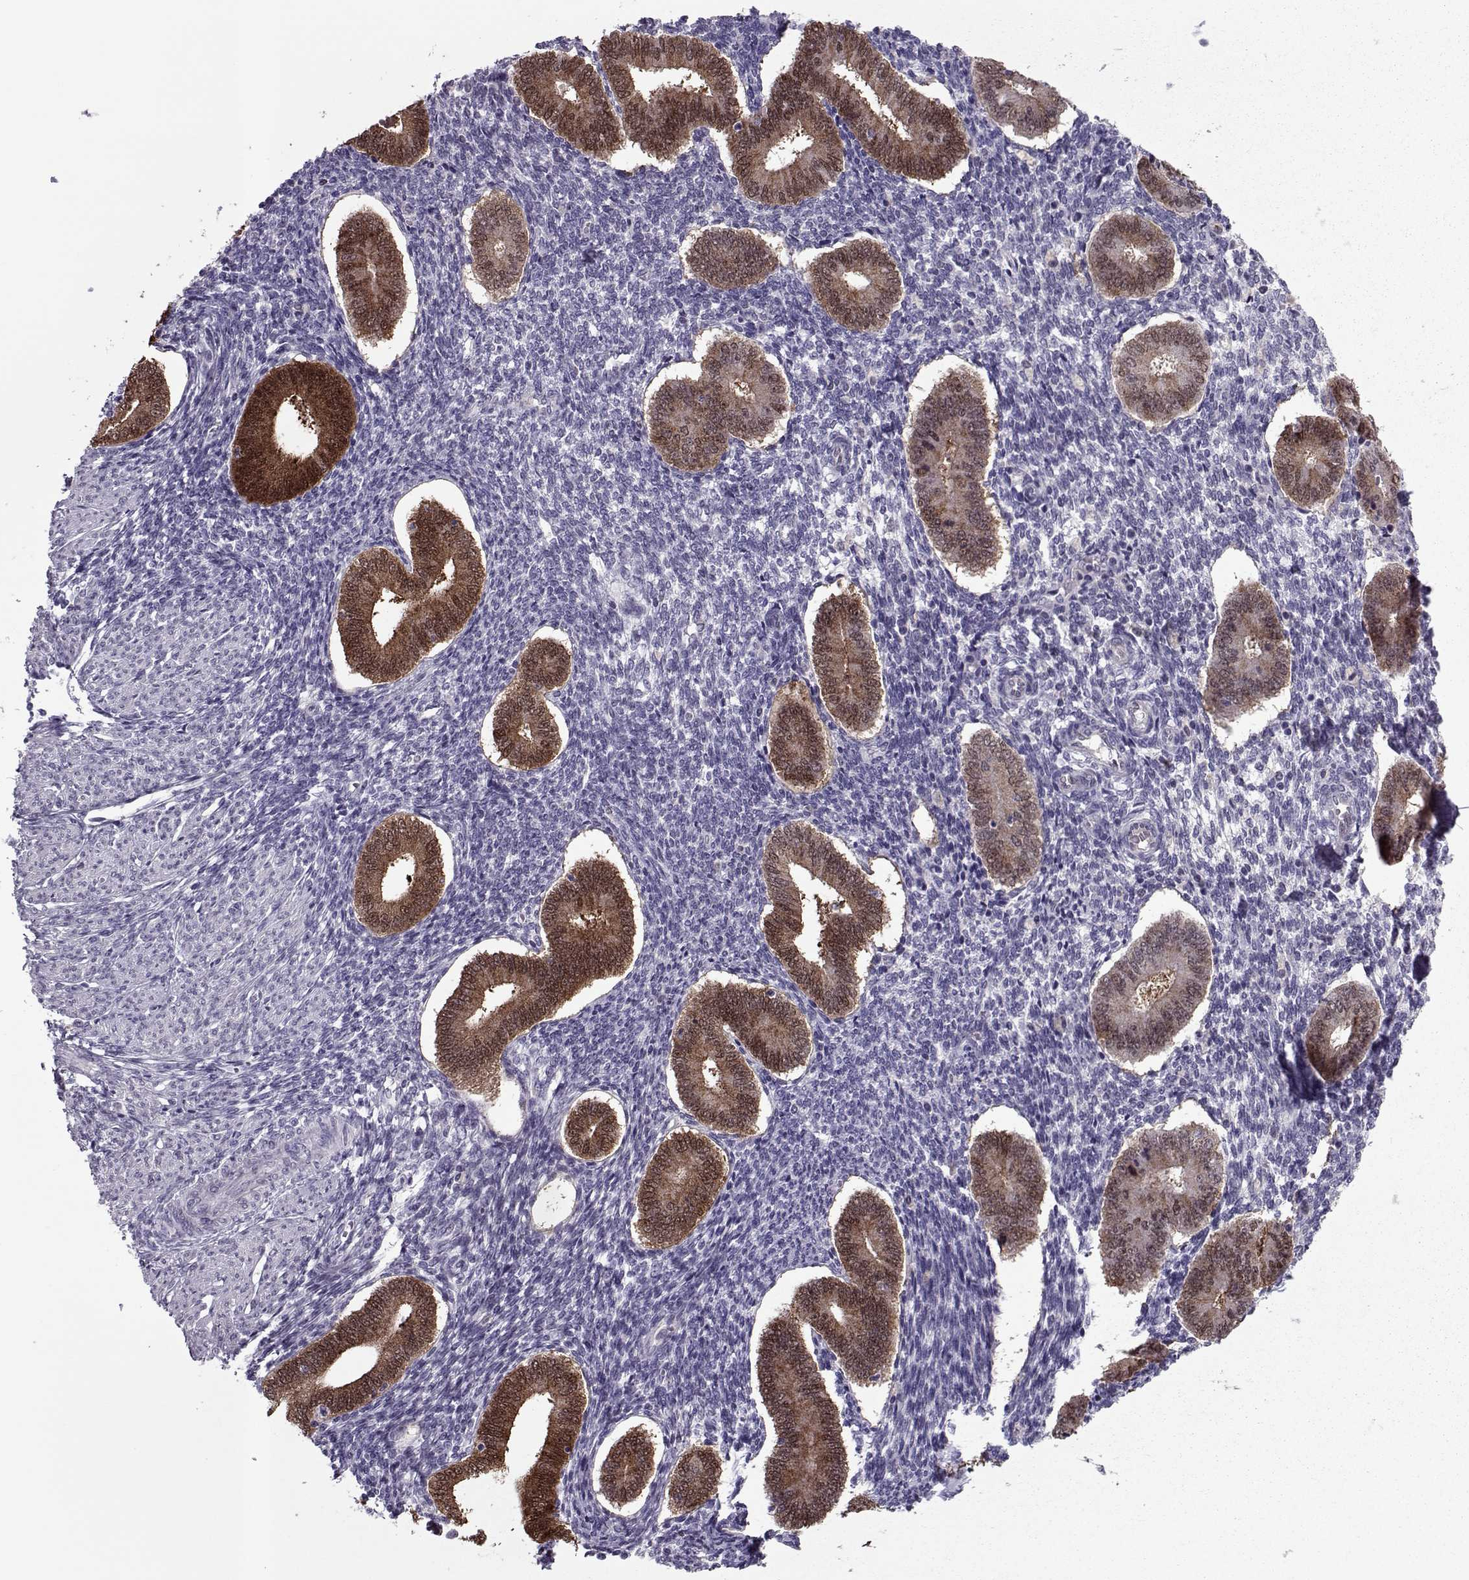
{"staining": {"intensity": "negative", "quantity": "none", "location": "none"}, "tissue": "endometrium", "cell_type": "Cells in endometrial stroma", "image_type": "normal", "snomed": [{"axis": "morphology", "description": "Normal tissue, NOS"}, {"axis": "topography", "description": "Endometrium"}], "caption": "Immunohistochemical staining of unremarkable human endometrium displays no significant positivity in cells in endometrial stroma.", "gene": "ASRGL1", "patient": {"sex": "female", "age": 40}}